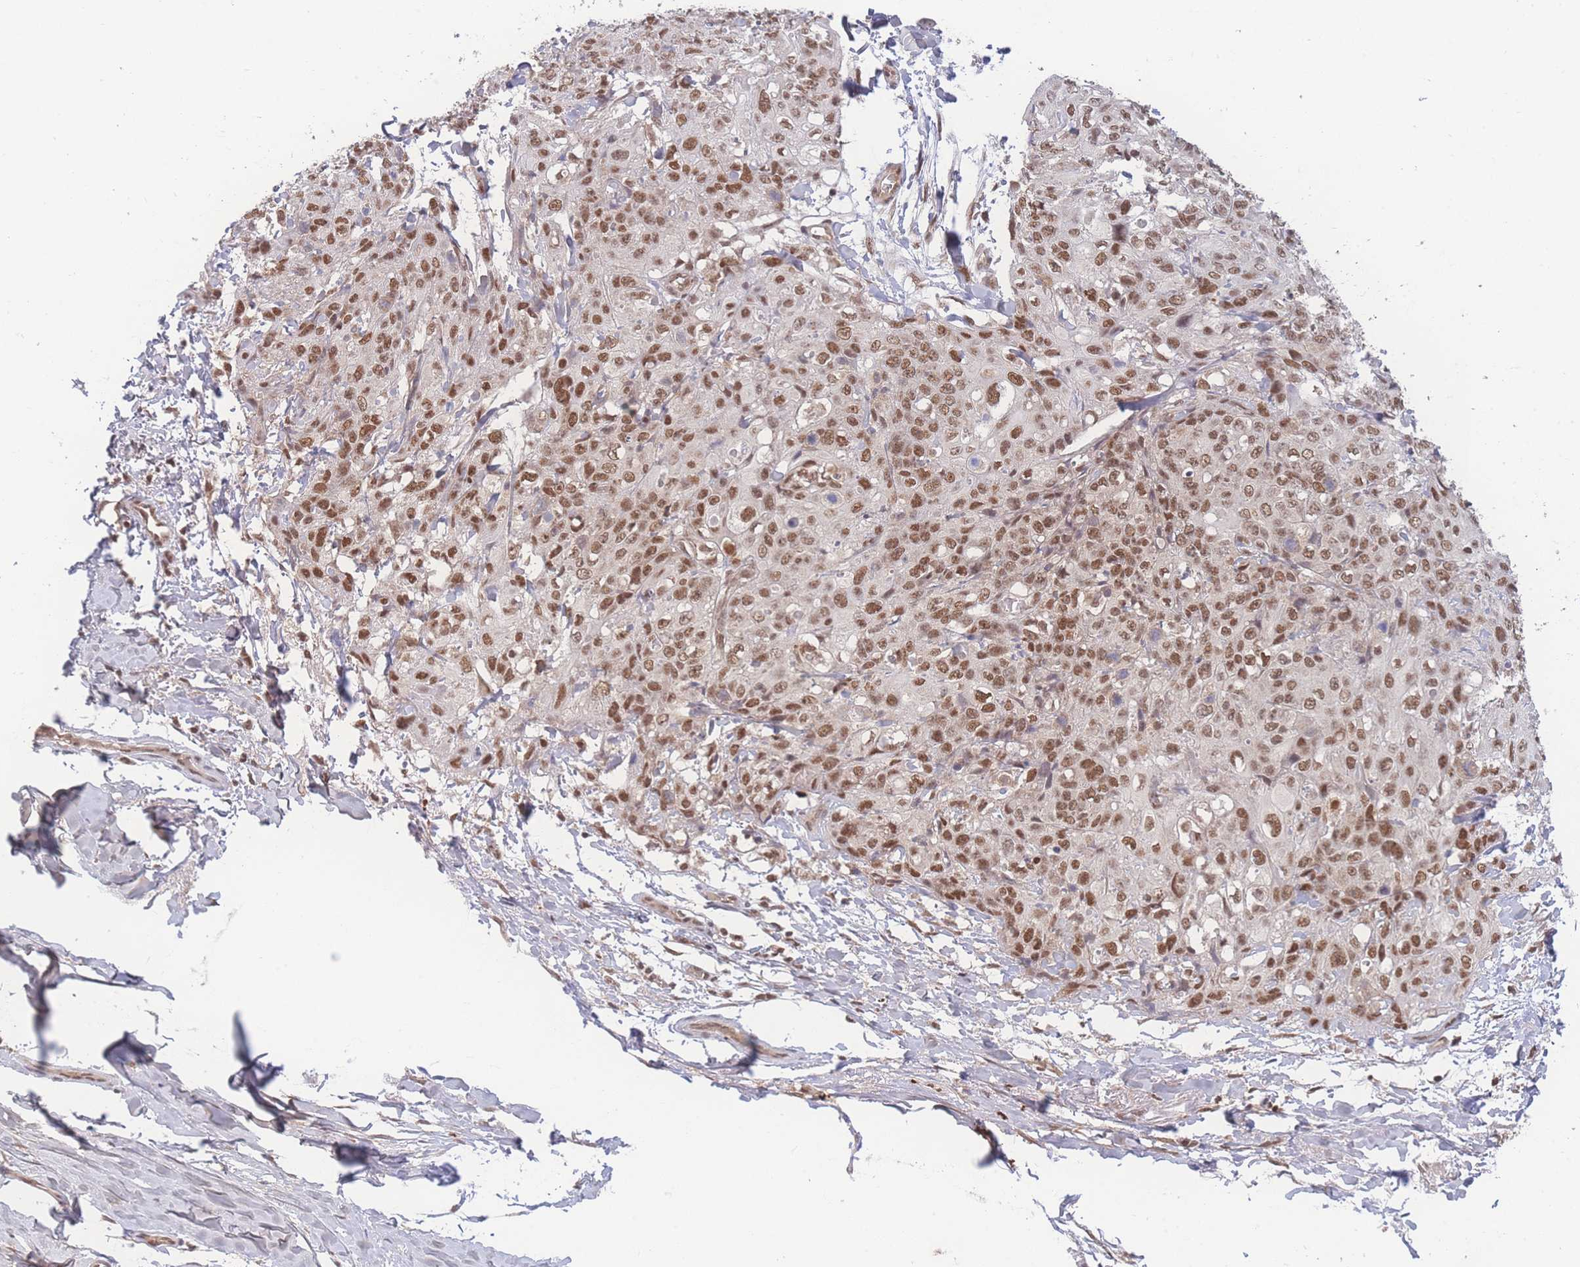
{"staining": {"intensity": "moderate", "quantity": ">75%", "location": "nuclear"}, "tissue": "skin cancer", "cell_type": "Tumor cells", "image_type": "cancer", "snomed": [{"axis": "morphology", "description": "Squamous cell carcinoma, NOS"}, {"axis": "topography", "description": "Skin"}, {"axis": "topography", "description": "Vulva"}], "caption": "Immunohistochemical staining of human skin squamous cell carcinoma reveals medium levels of moderate nuclear protein positivity in about >75% of tumor cells.", "gene": "RAVER1", "patient": {"sex": "female", "age": 85}}